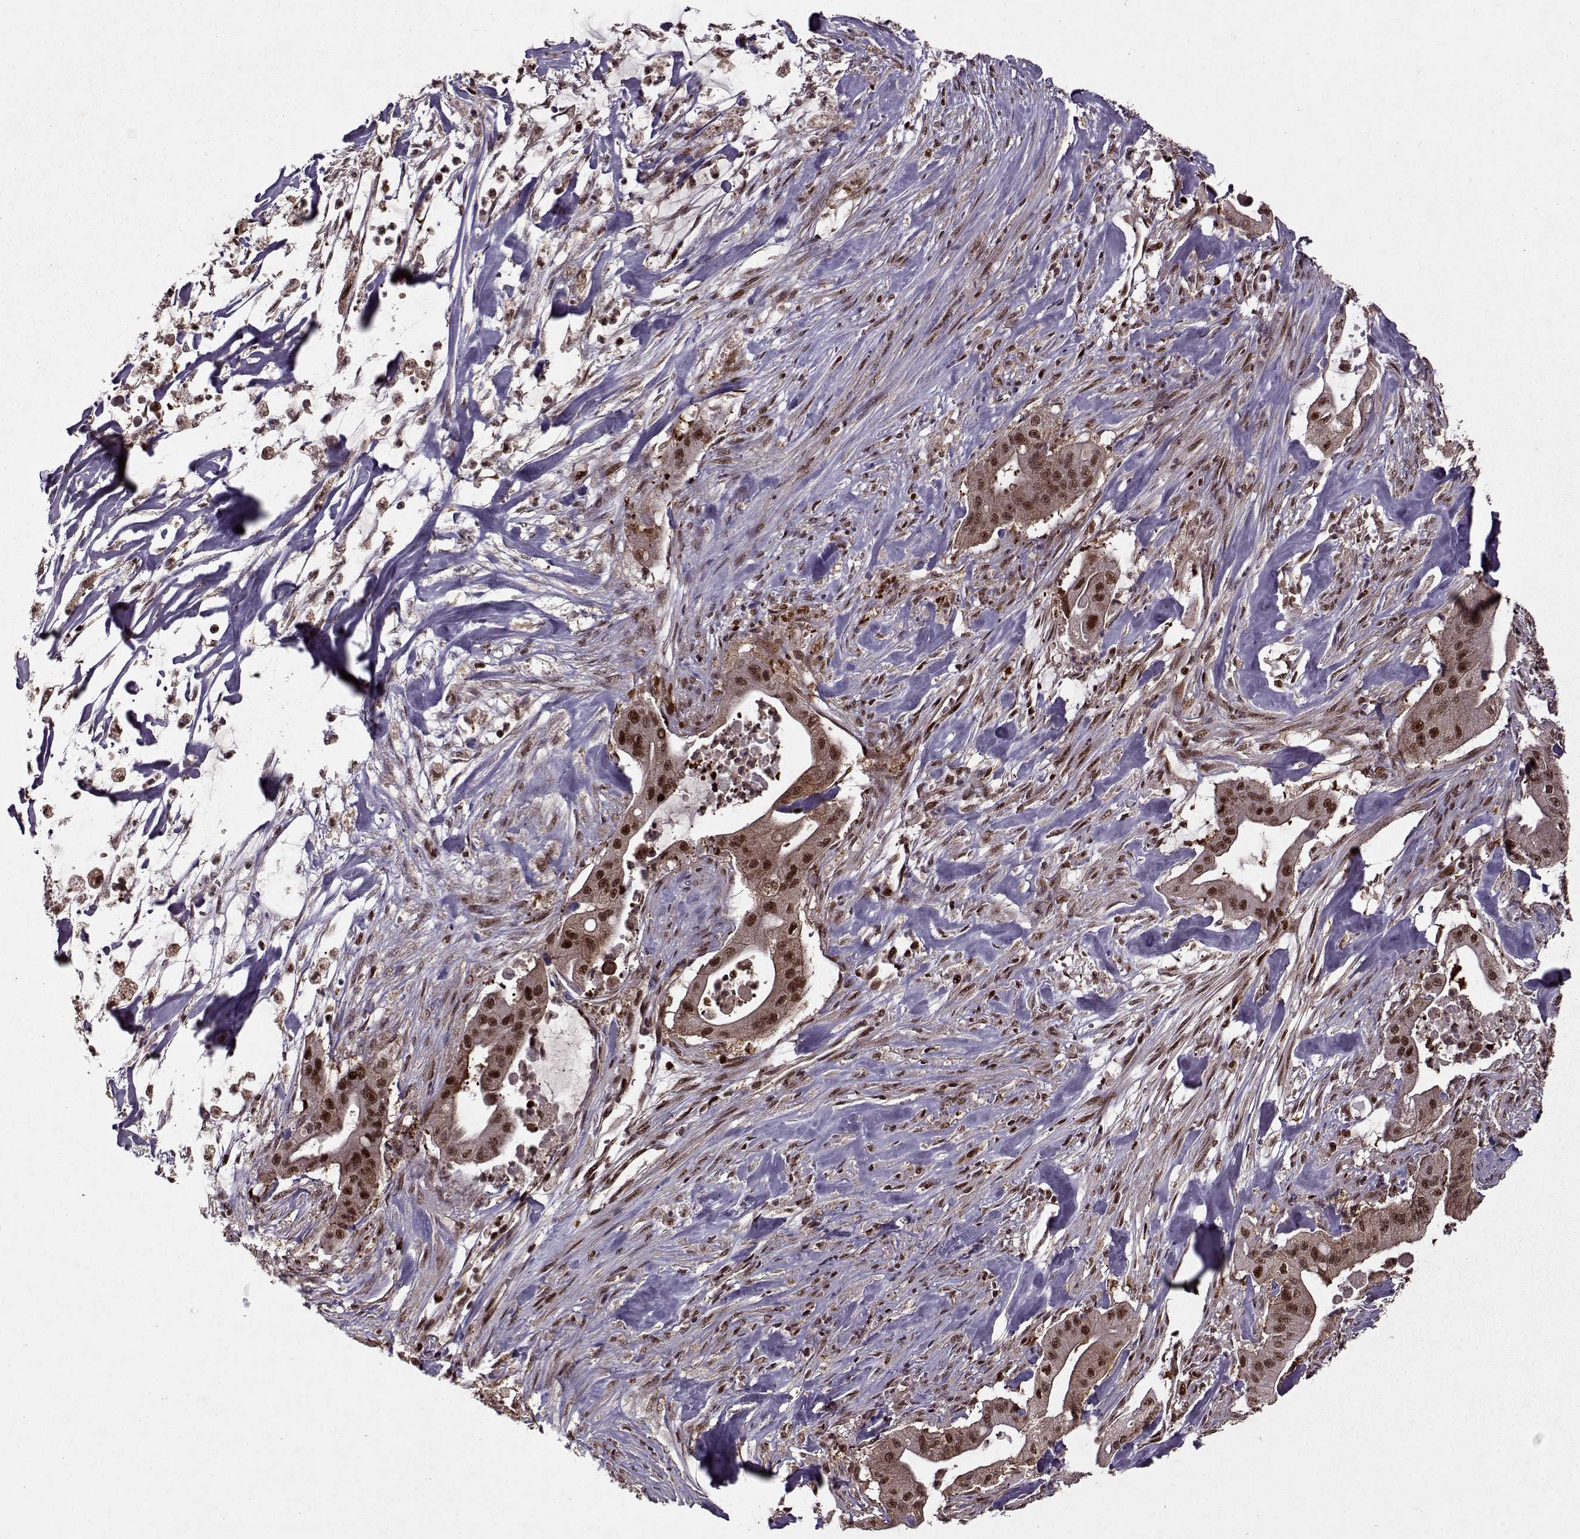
{"staining": {"intensity": "strong", "quantity": ">75%", "location": "nuclear"}, "tissue": "pancreatic cancer", "cell_type": "Tumor cells", "image_type": "cancer", "snomed": [{"axis": "morphology", "description": "Normal tissue, NOS"}, {"axis": "morphology", "description": "Inflammation, NOS"}, {"axis": "morphology", "description": "Adenocarcinoma, NOS"}, {"axis": "topography", "description": "Pancreas"}], "caption": "A photomicrograph showing strong nuclear staining in about >75% of tumor cells in adenocarcinoma (pancreatic), as visualized by brown immunohistochemical staining.", "gene": "PSMA7", "patient": {"sex": "male", "age": 57}}